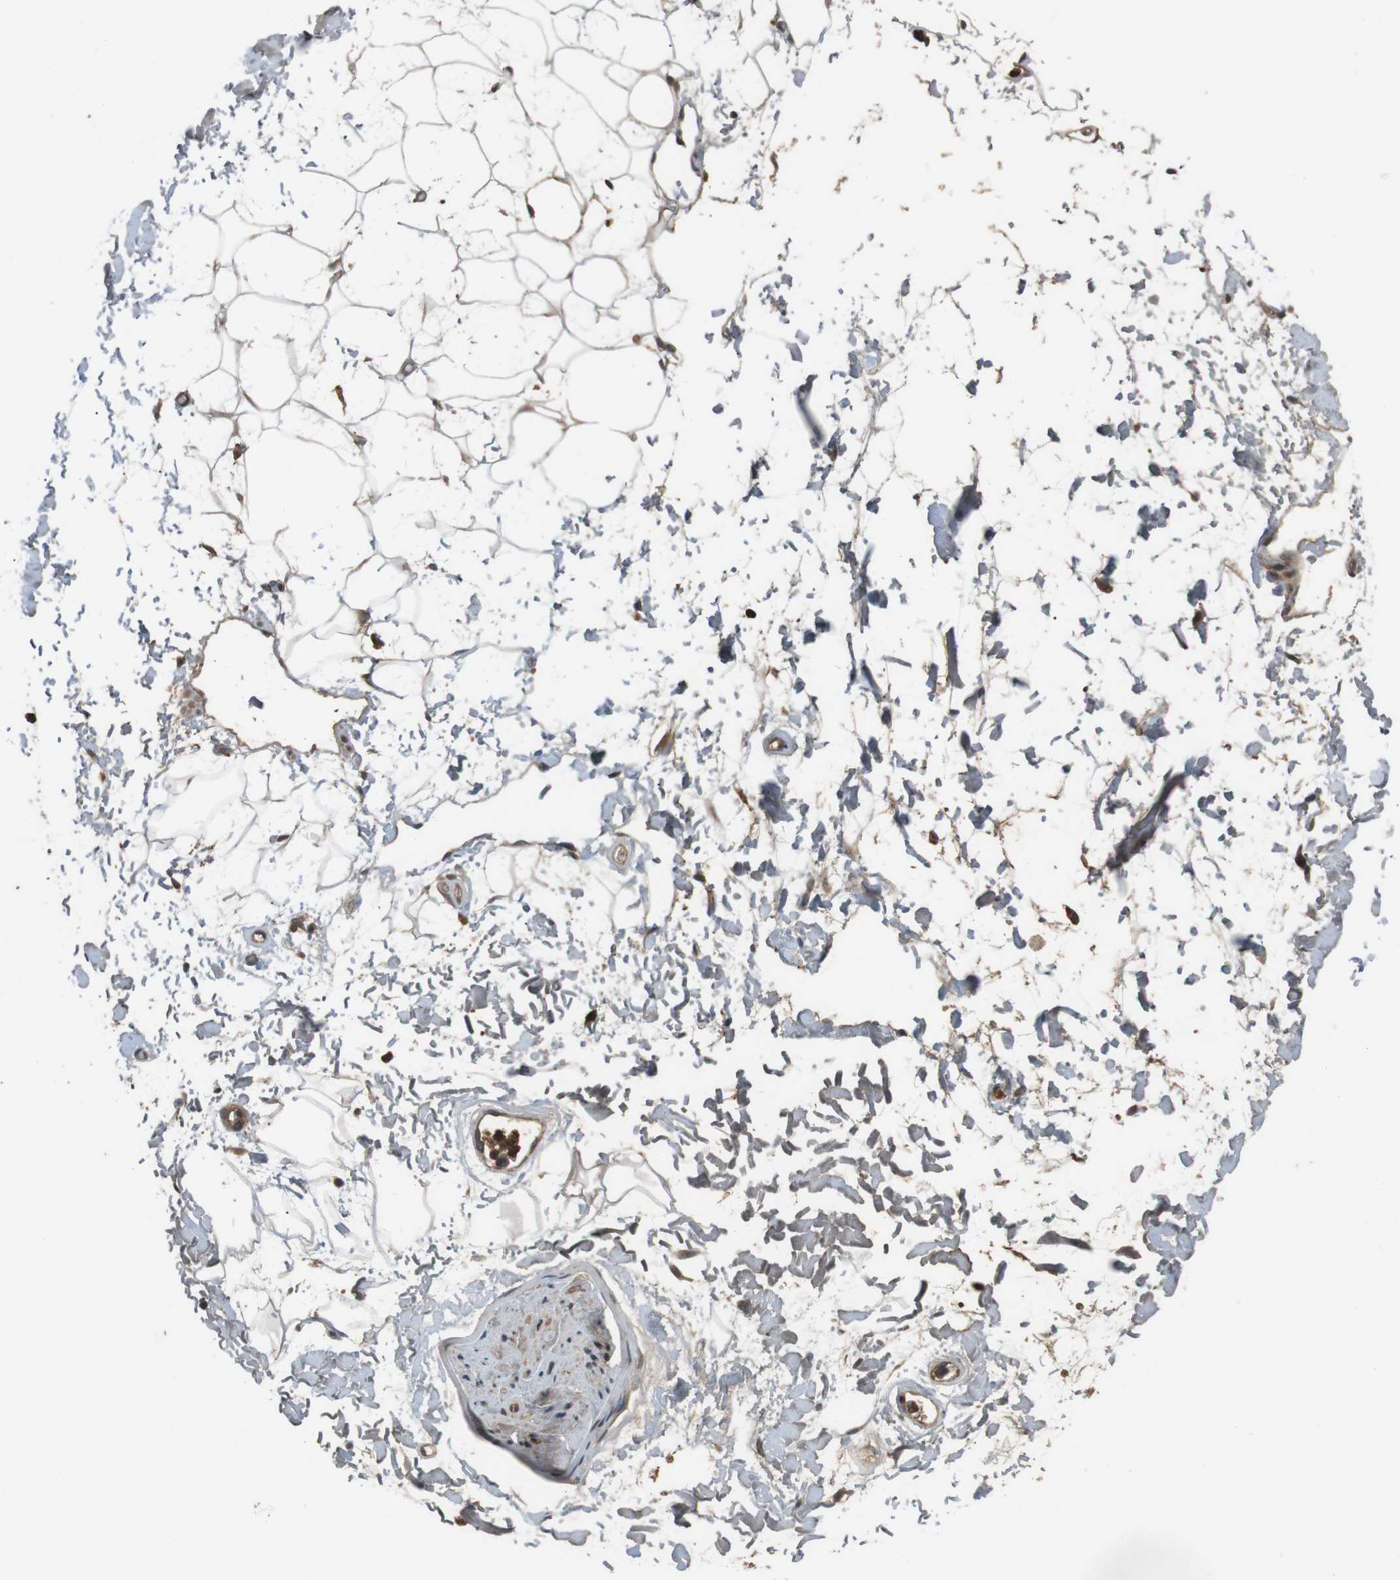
{"staining": {"intensity": "weak", "quantity": ">75%", "location": "cytoplasmic/membranous"}, "tissue": "adipose tissue", "cell_type": "Adipocytes", "image_type": "normal", "snomed": [{"axis": "morphology", "description": "Normal tissue, NOS"}, {"axis": "topography", "description": "Soft tissue"}], "caption": "IHC image of normal adipose tissue stained for a protein (brown), which reveals low levels of weak cytoplasmic/membranous expression in approximately >75% of adipocytes.", "gene": "NFKBIE", "patient": {"sex": "male", "age": 72}}